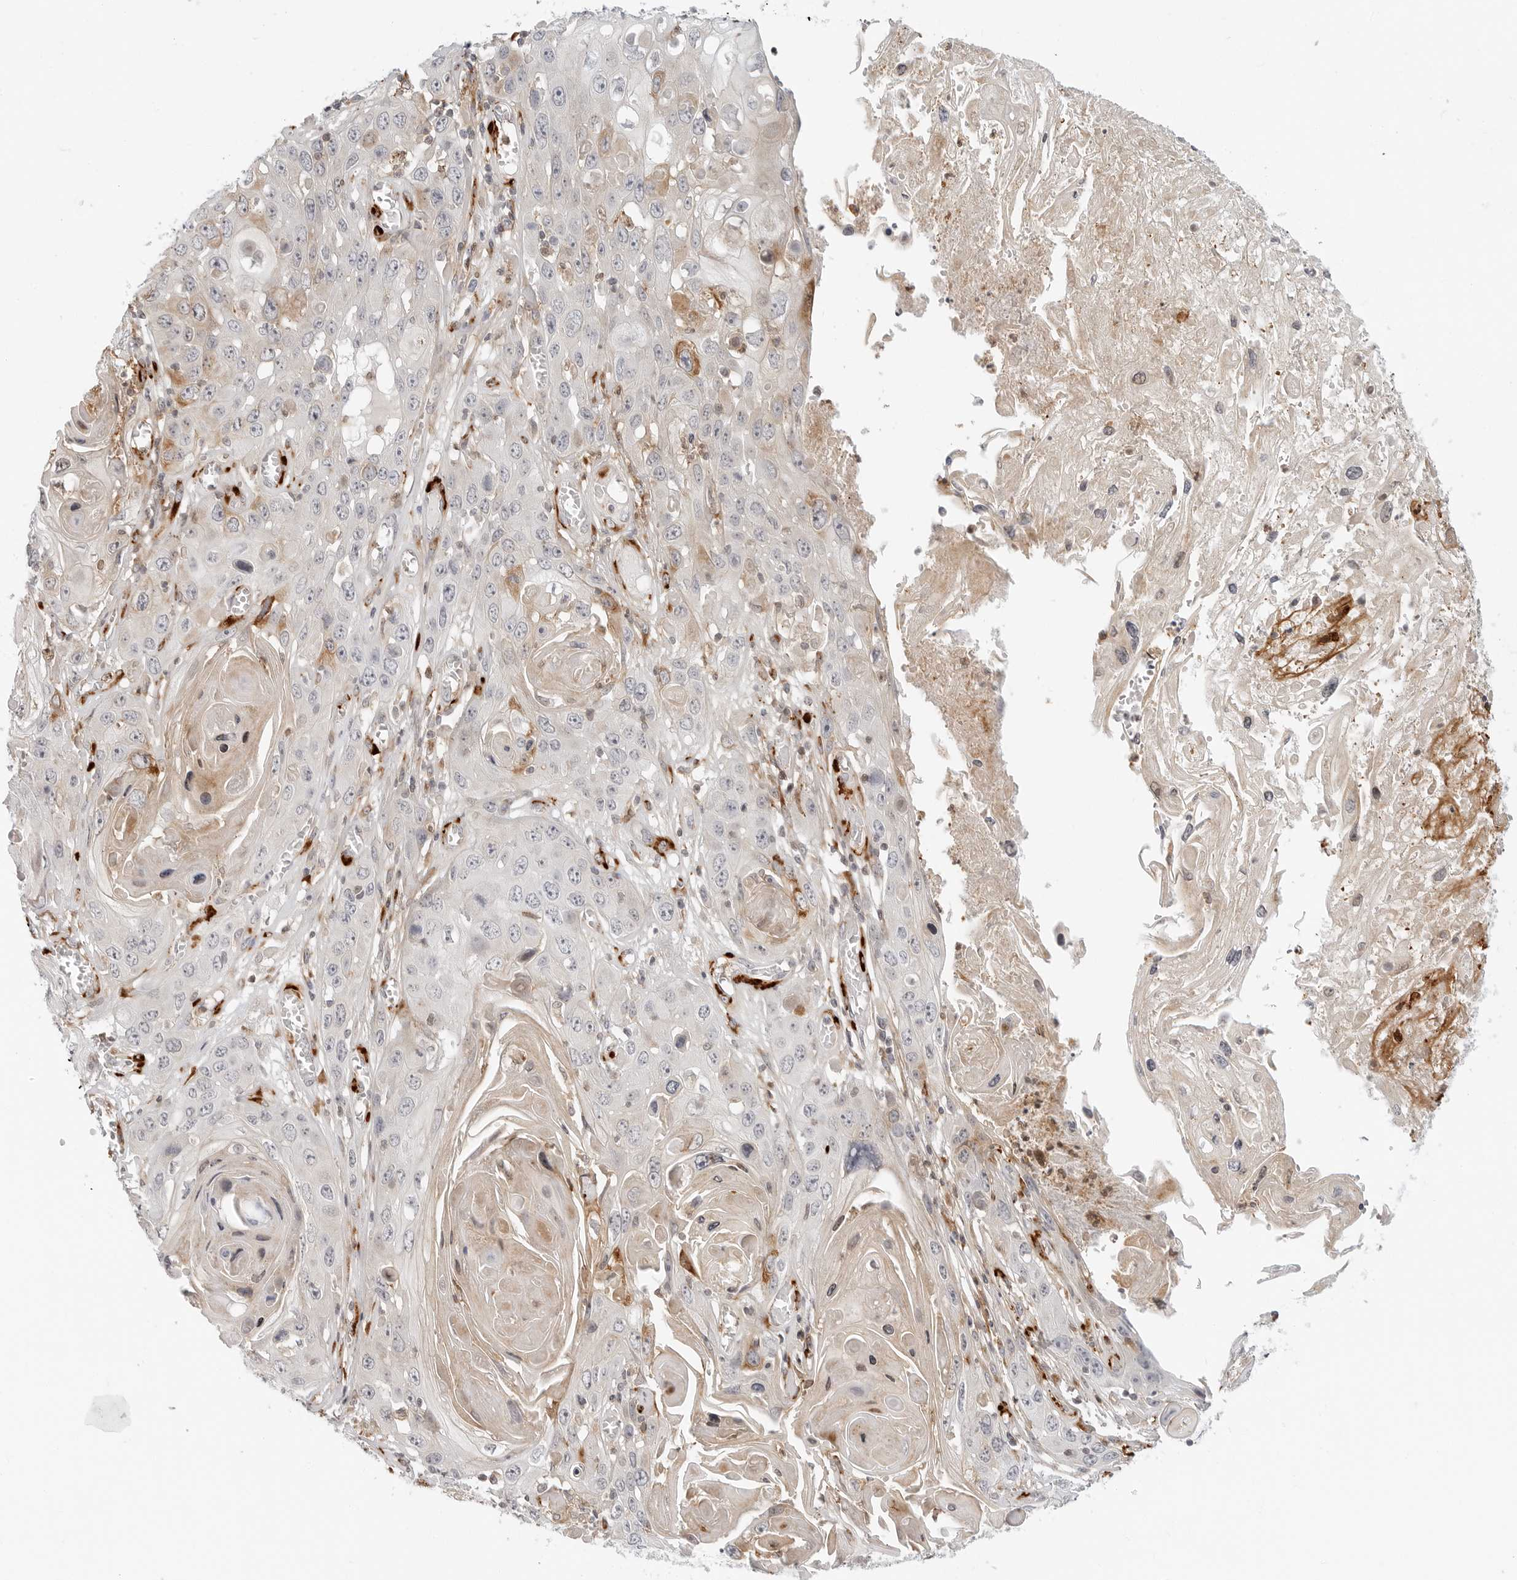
{"staining": {"intensity": "moderate", "quantity": "<25%", "location": "cytoplasmic/membranous"}, "tissue": "skin cancer", "cell_type": "Tumor cells", "image_type": "cancer", "snomed": [{"axis": "morphology", "description": "Squamous cell carcinoma, NOS"}, {"axis": "topography", "description": "Skin"}], "caption": "This is an image of immunohistochemistry staining of skin cancer, which shows moderate positivity in the cytoplasmic/membranous of tumor cells.", "gene": "C1QTNF1", "patient": {"sex": "male", "age": 55}}